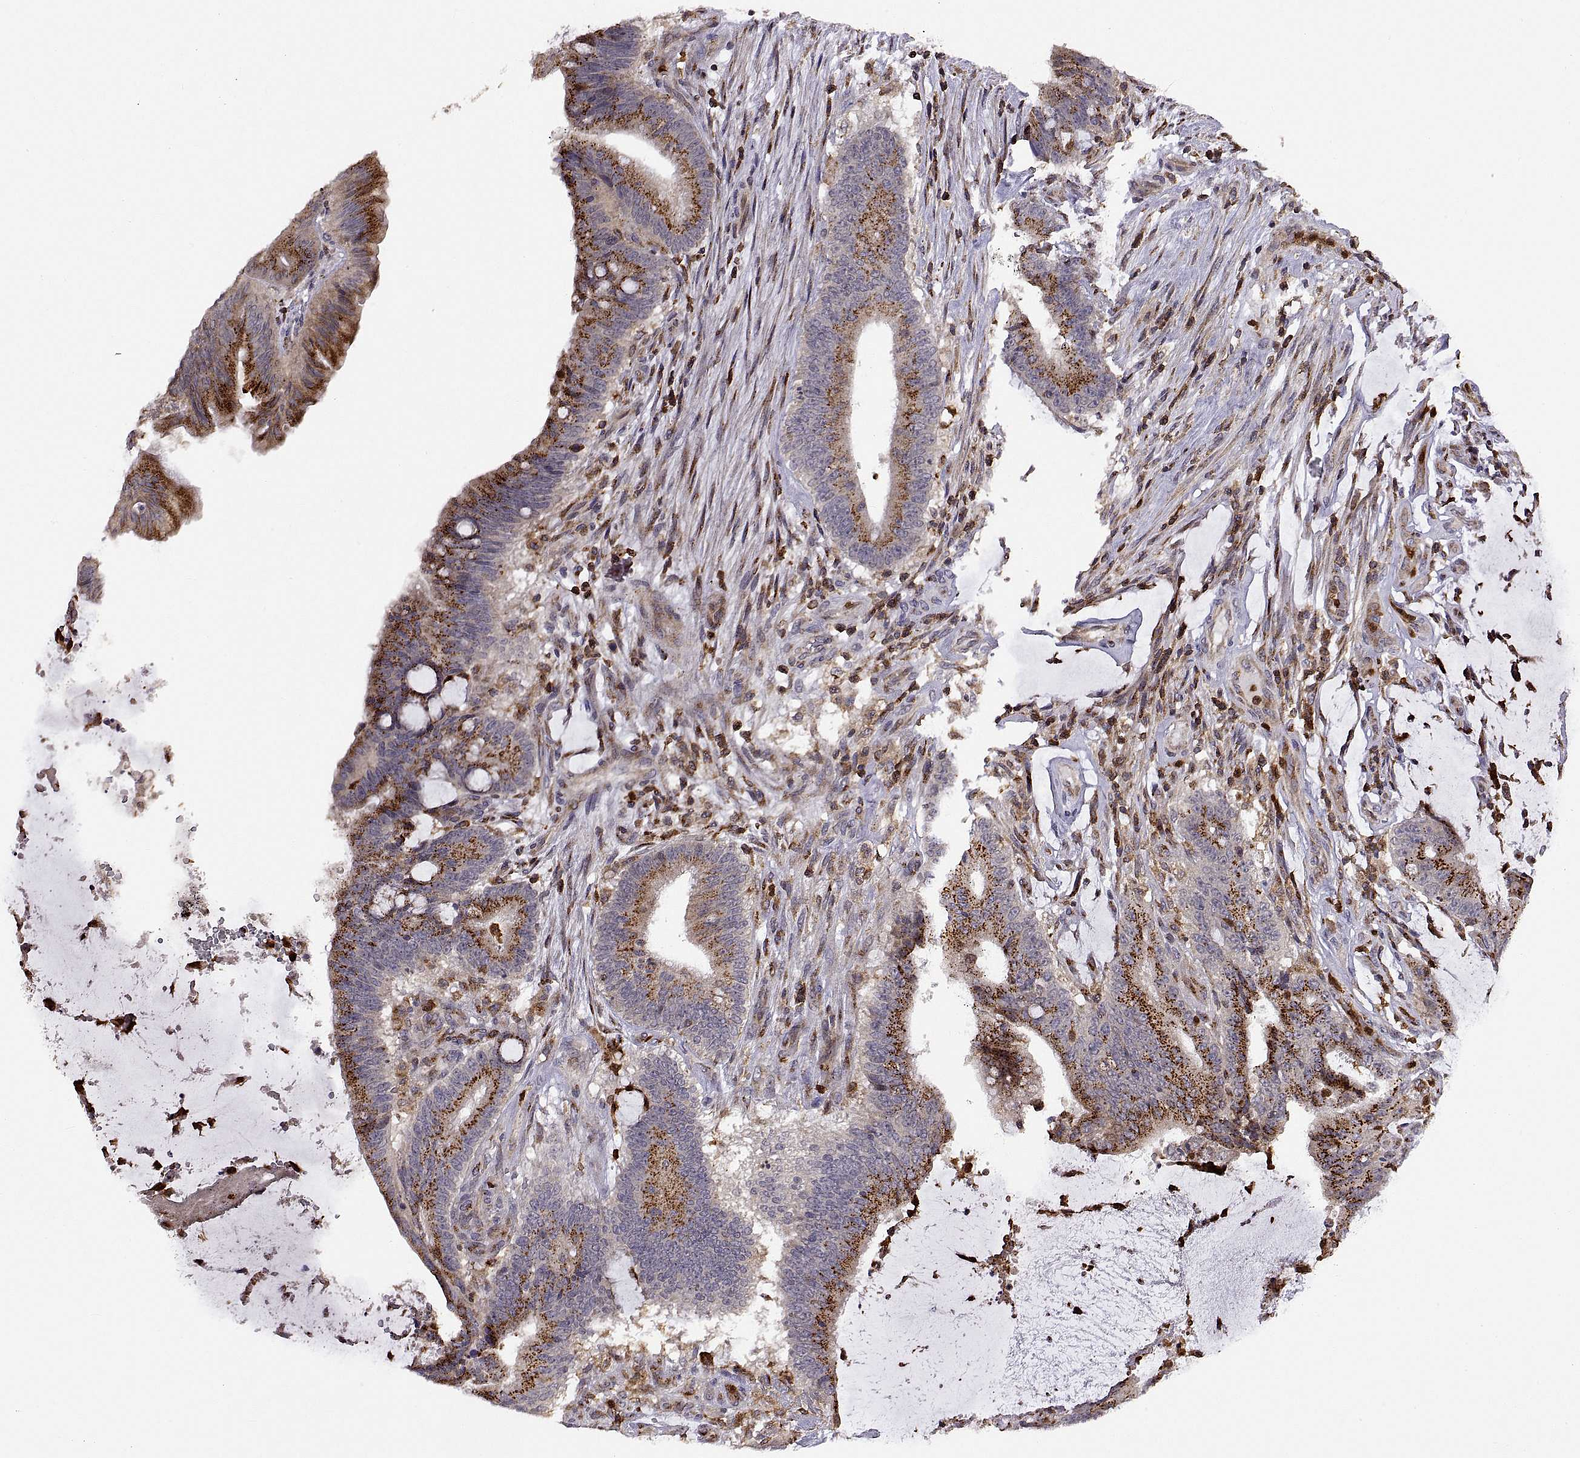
{"staining": {"intensity": "strong", "quantity": "<25%", "location": "cytoplasmic/membranous"}, "tissue": "colorectal cancer", "cell_type": "Tumor cells", "image_type": "cancer", "snomed": [{"axis": "morphology", "description": "Adenocarcinoma, NOS"}, {"axis": "topography", "description": "Colon"}], "caption": "DAB (3,3'-diaminobenzidine) immunohistochemical staining of colorectal adenocarcinoma reveals strong cytoplasmic/membranous protein staining in about <25% of tumor cells.", "gene": "ACAP1", "patient": {"sex": "female", "age": 43}}